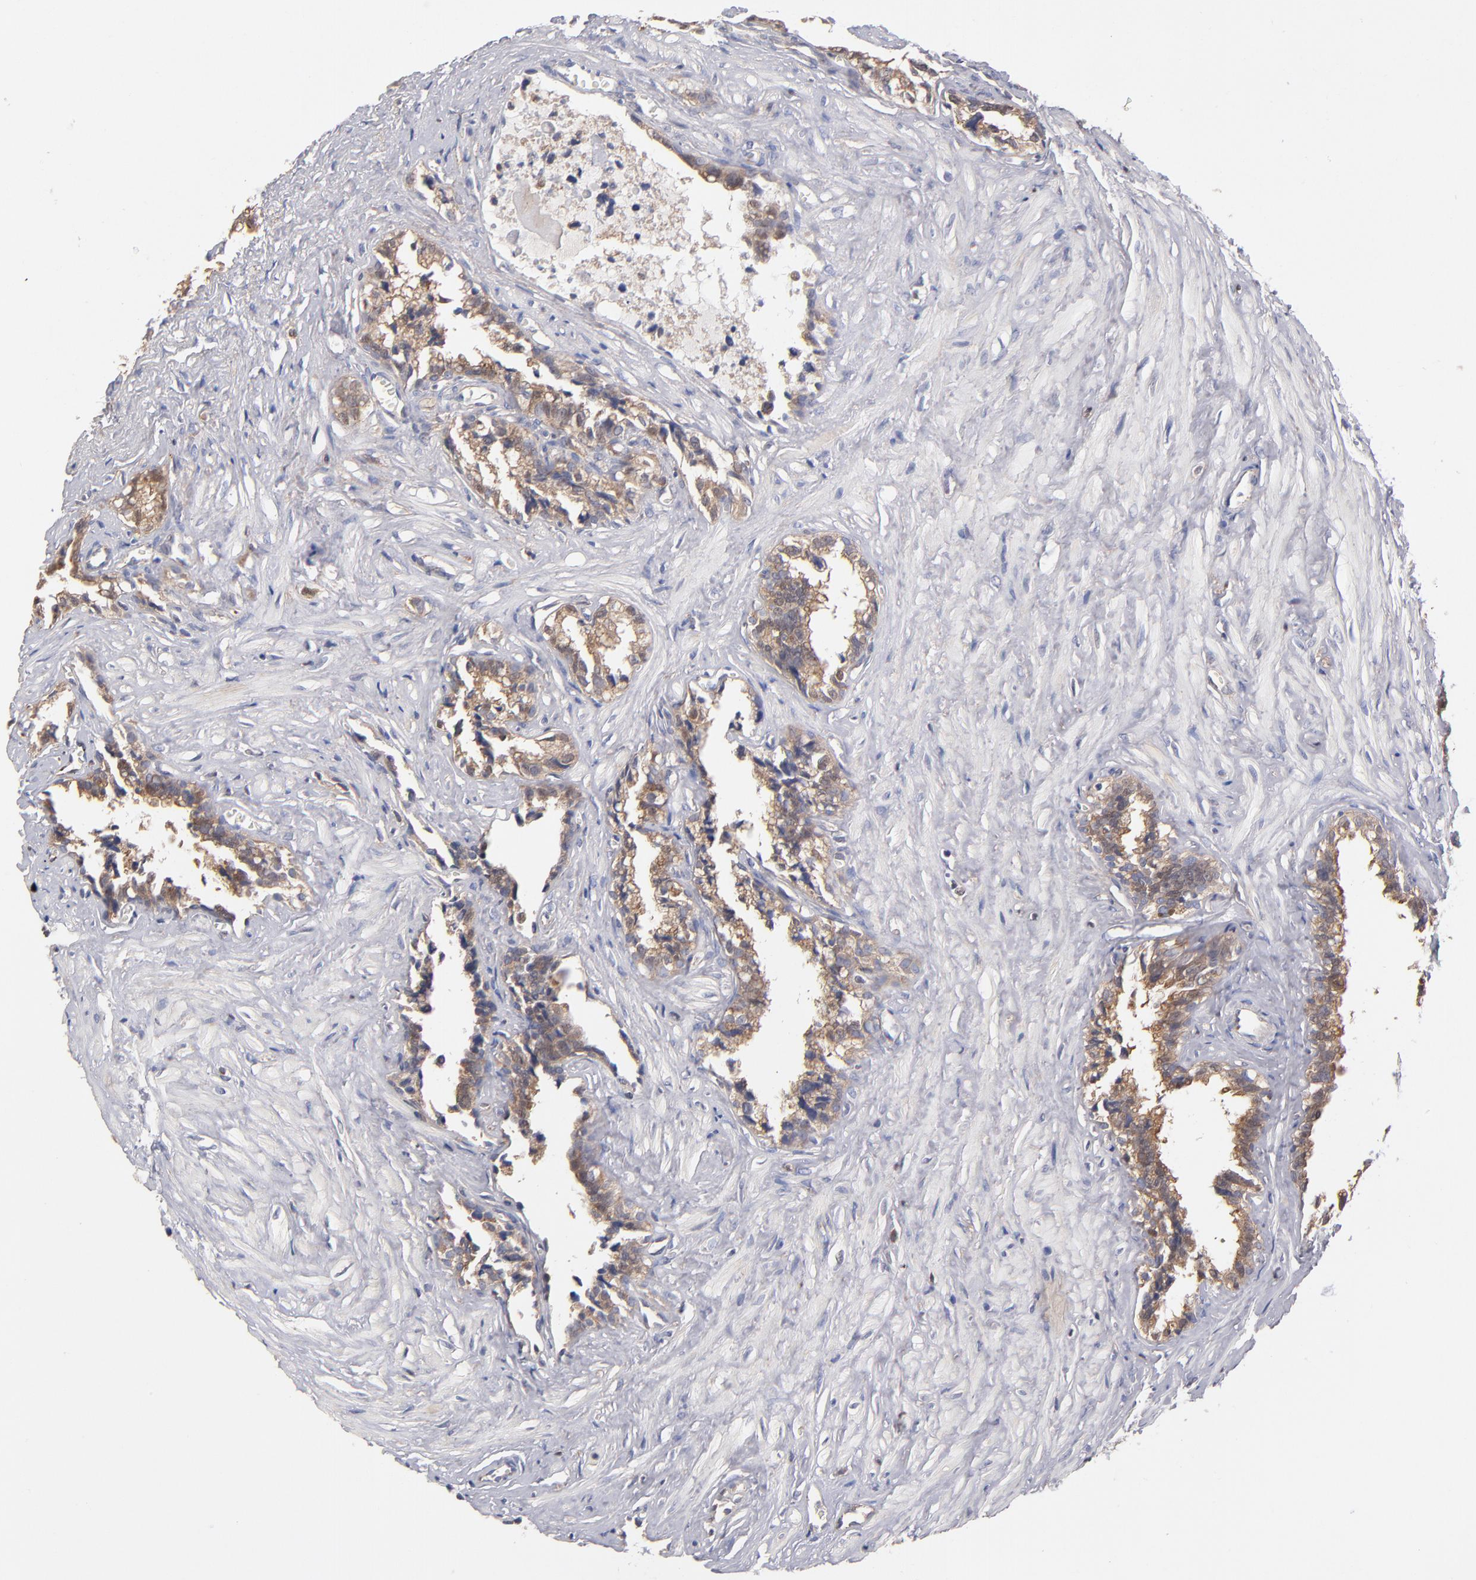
{"staining": {"intensity": "moderate", "quantity": ">75%", "location": "cytoplasmic/membranous"}, "tissue": "seminal vesicle", "cell_type": "Glandular cells", "image_type": "normal", "snomed": [{"axis": "morphology", "description": "Normal tissue, NOS"}, {"axis": "topography", "description": "Seminal veicle"}], "caption": "Glandular cells reveal medium levels of moderate cytoplasmic/membranous positivity in about >75% of cells in unremarkable human seminal vesicle.", "gene": "GMFB", "patient": {"sex": "male", "age": 60}}